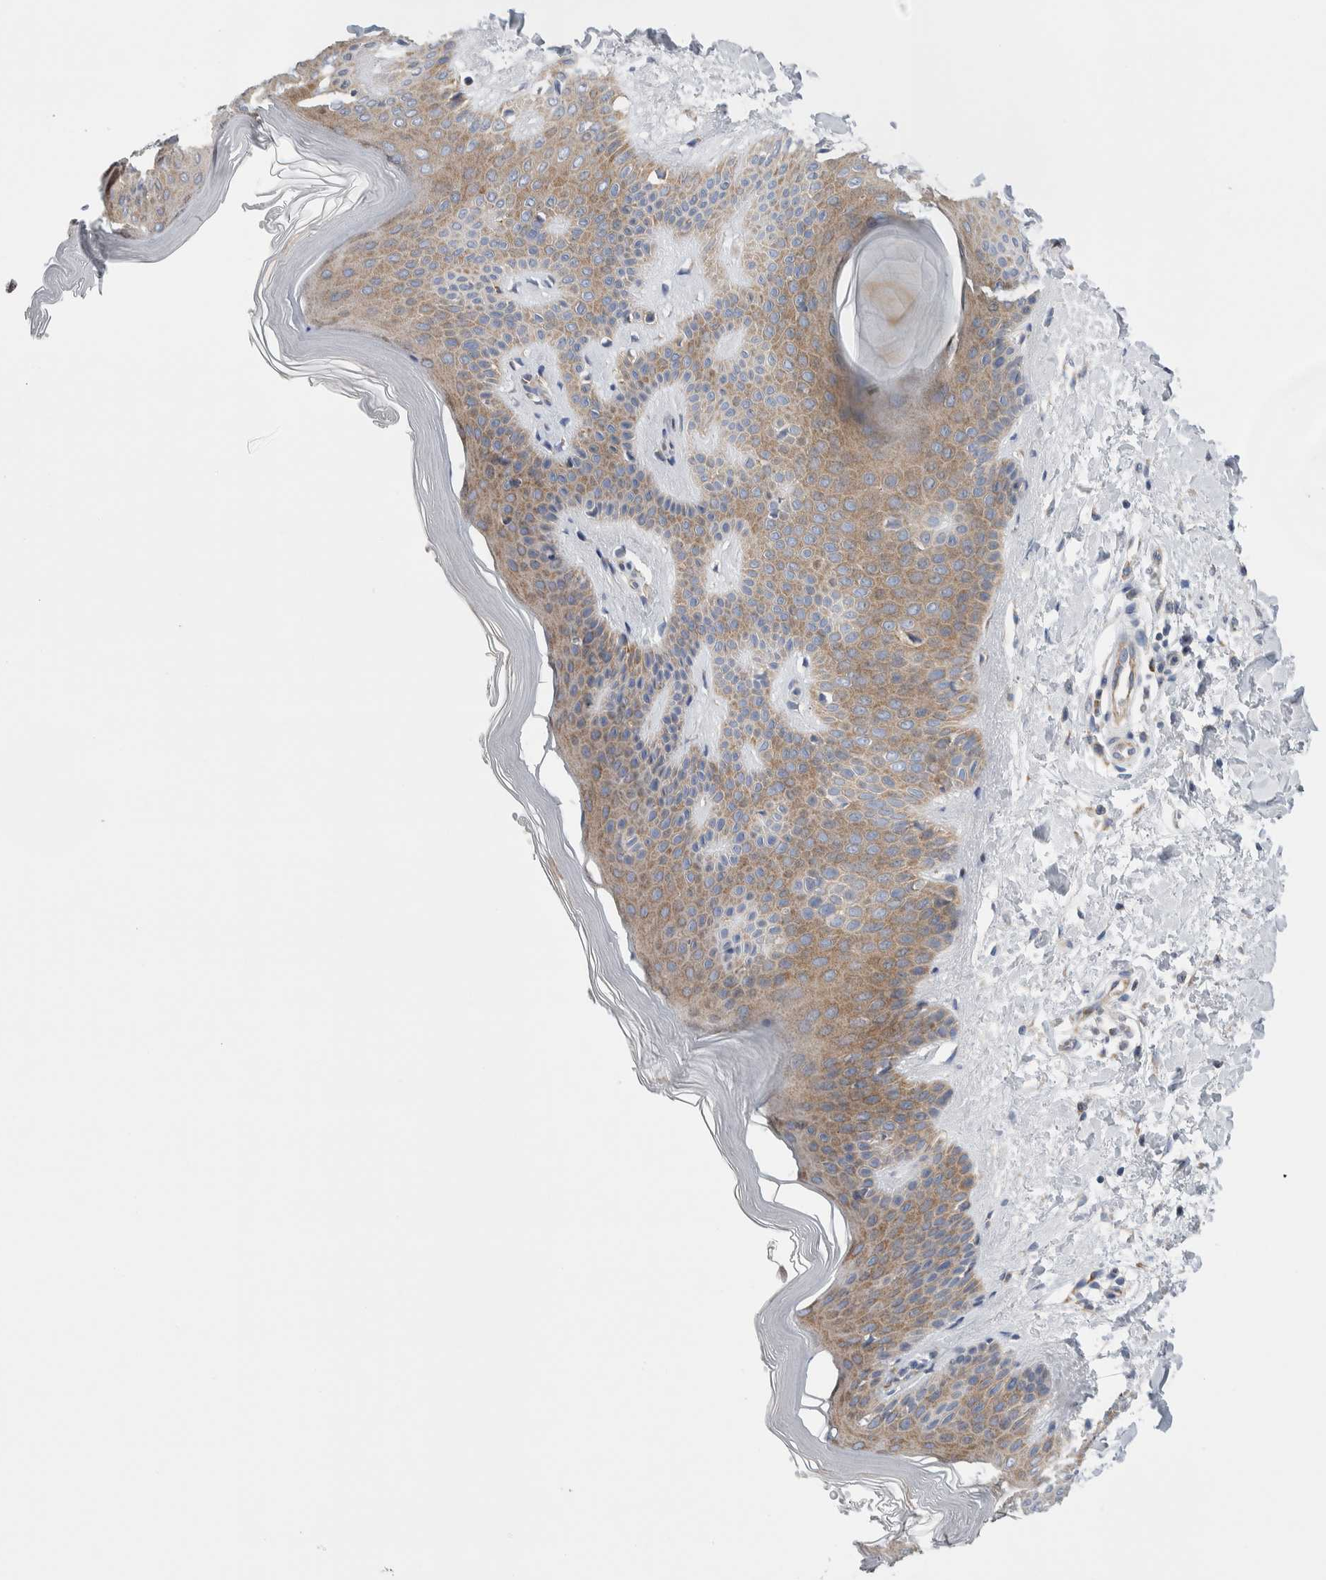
{"staining": {"intensity": "negative", "quantity": "none", "location": "none"}, "tissue": "skin", "cell_type": "Fibroblasts", "image_type": "normal", "snomed": [{"axis": "morphology", "description": "Normal tissue, NOS"}, {"axis": "morphology", "description": "Malignant melanoma, Metastatic site"}, {"axis": "topography", "description": "Skin"}], "caption": "A high-resolution image shows immunohistochemistry staining of unremarkable skin, which demonstrates no significant positivity in fibroblasts.", "gene": "RACK1", "patient": {"sex": "male", "age": 41}}